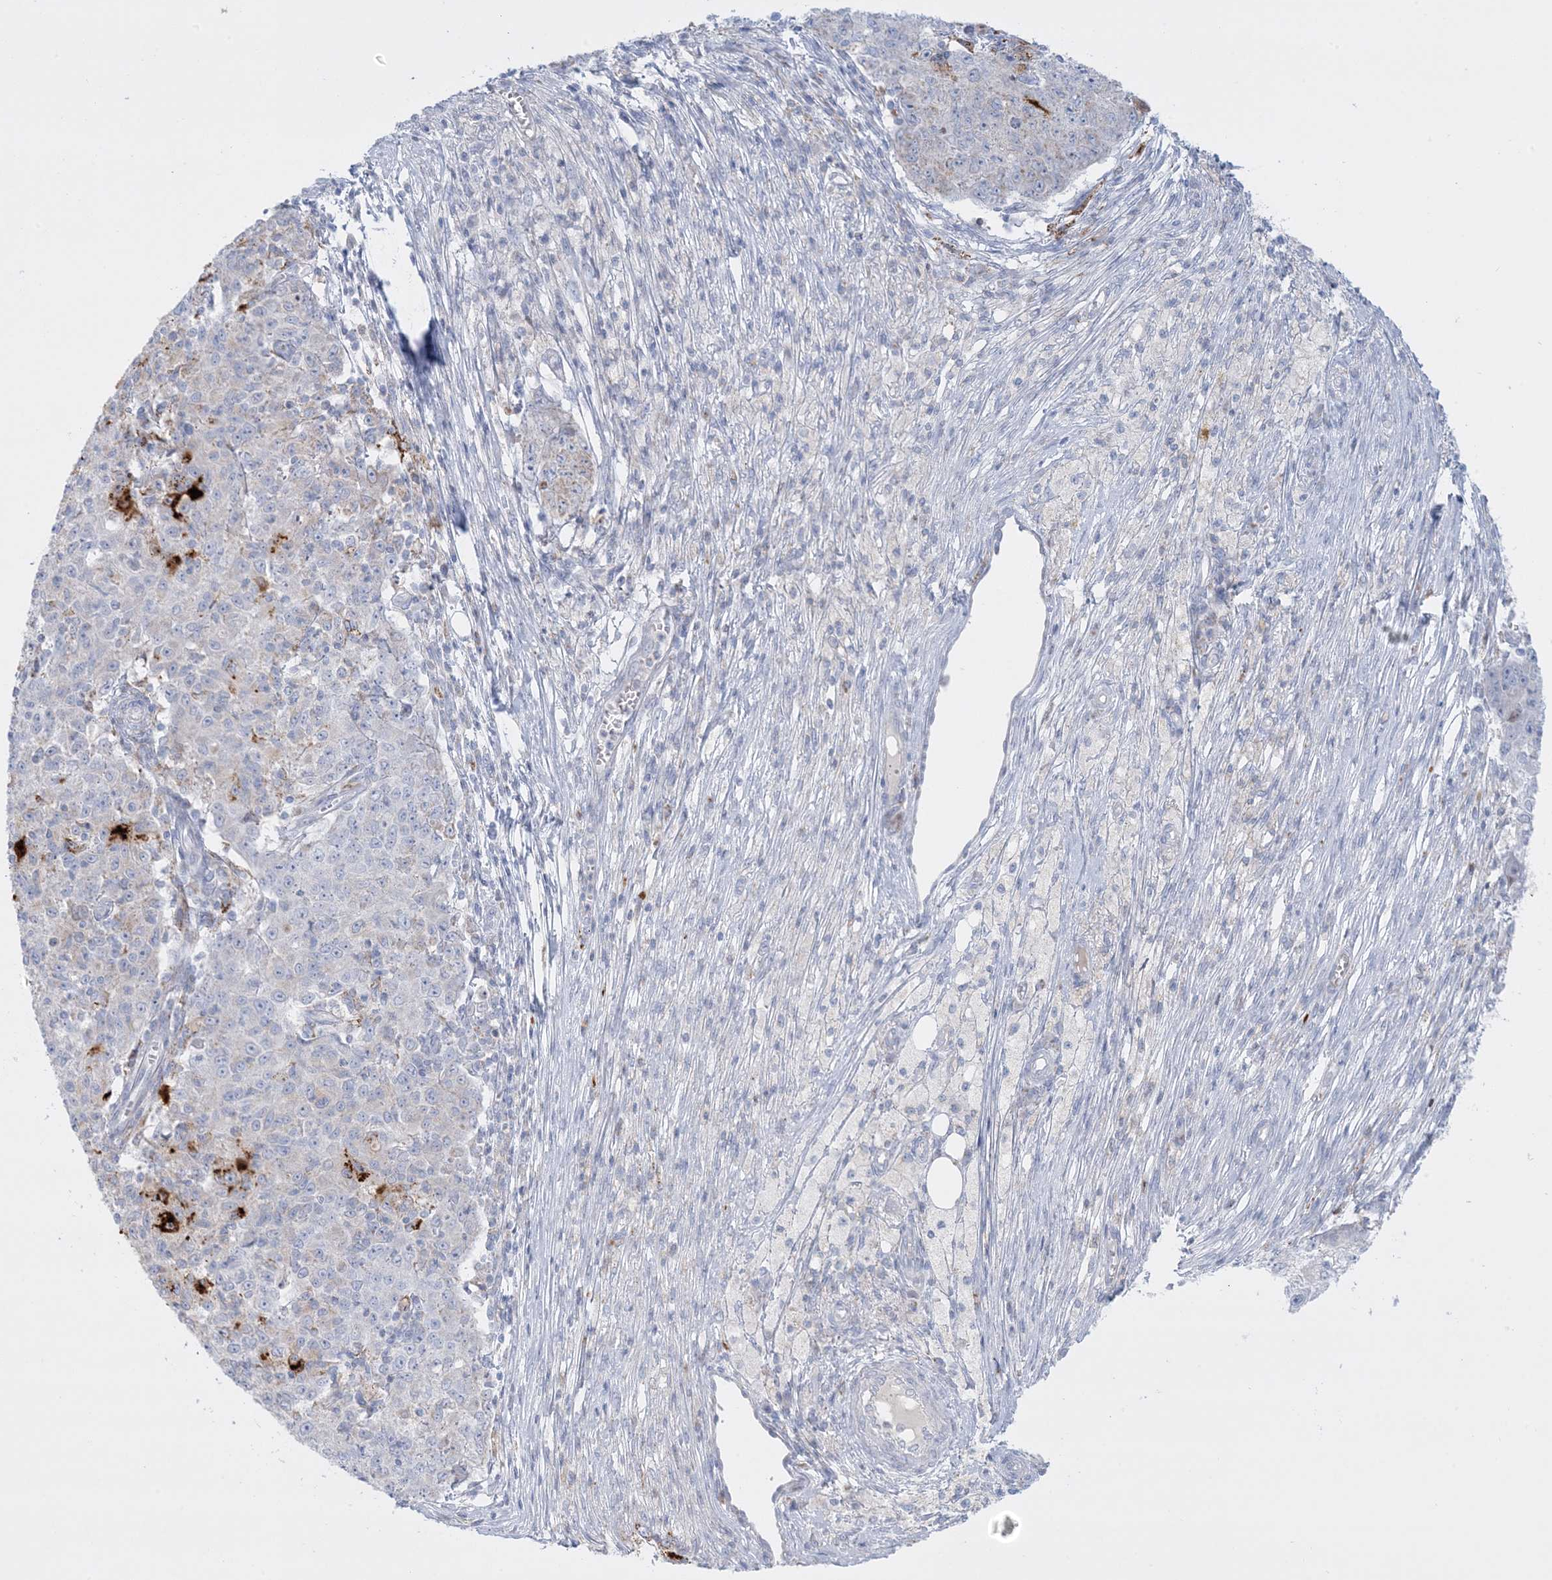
{"staining": {"intensity": "negative", "quantity": "none", "location": "none"}, "tissue": "ovarian cancer", "cell_type": "Tumor cells", "image_type": "cancer", "snomed": [{"axis": "morphology", "description": "Carcinoma, endometroid"}, {"axis": "topography", "description": "Ovary"}], "caption": "Immunohistochemistry of ovarian endometroid carcinoma shows no staining in tumor cells.", "gene": "KCTD6", "patient": {"sex": "female", "age": 42}}